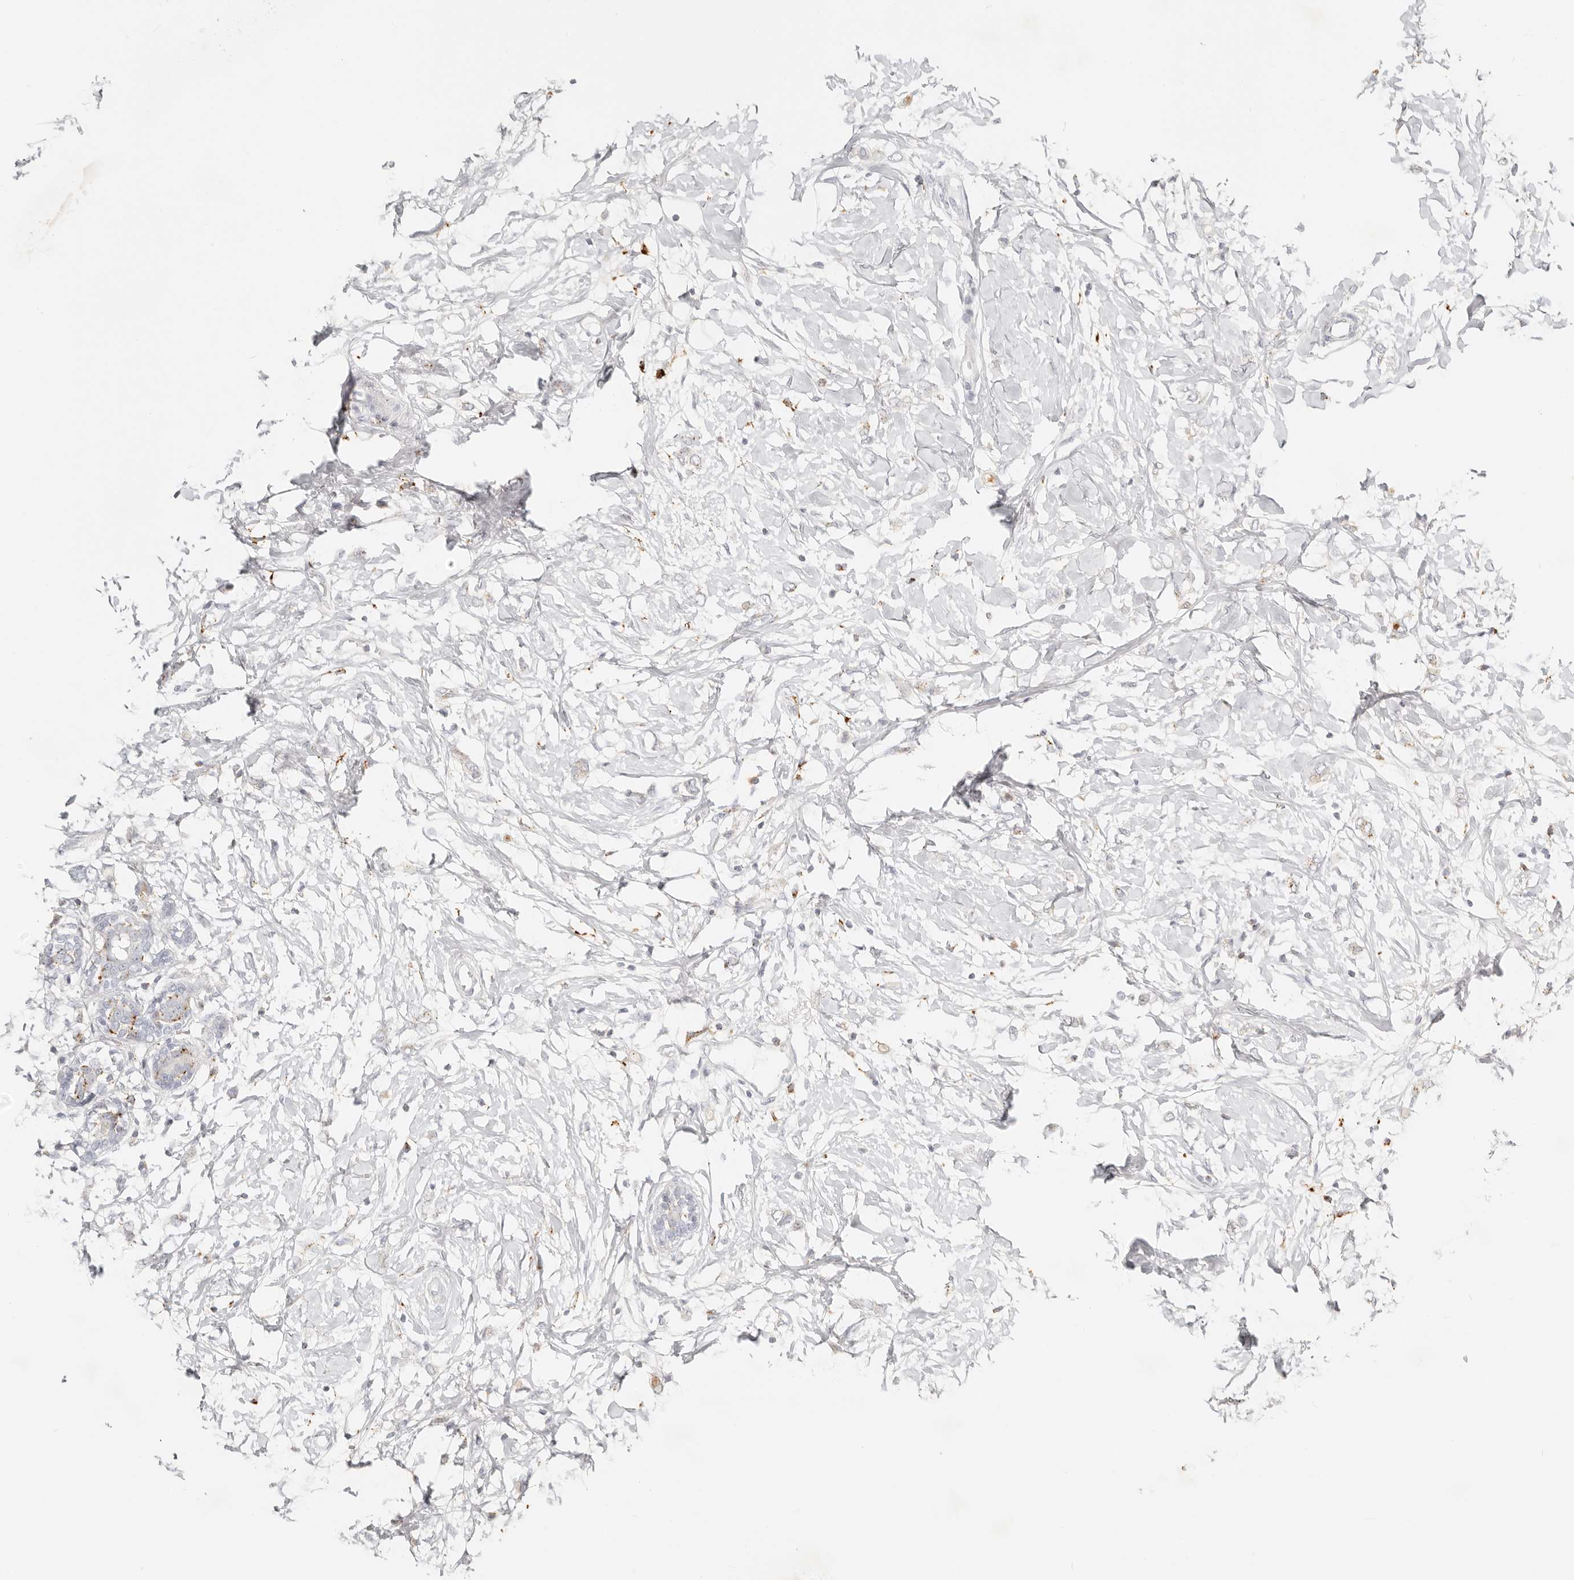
{"staining": {"intensity": "negative", "quantity": "none", "location": "none"}, "tissue": "breast cancer", "cell_type": "Tumor cells", "image_type": "cancer", "snomed": [{"axis": "morphology", "description": "Normal tissue, NOS"}, {"axis": "morphology", "description": "Lobular carcinoma"}, {"axis": "topography", "description": "Breast"}], "caption": "Human lobular carcinoma (breast) stained for a protein using immunohistochemistry (IHC) exhibits no positivity in tumor cells.", "gene": "RNASET2", "patient": {"sex": "female", "age": 47}}